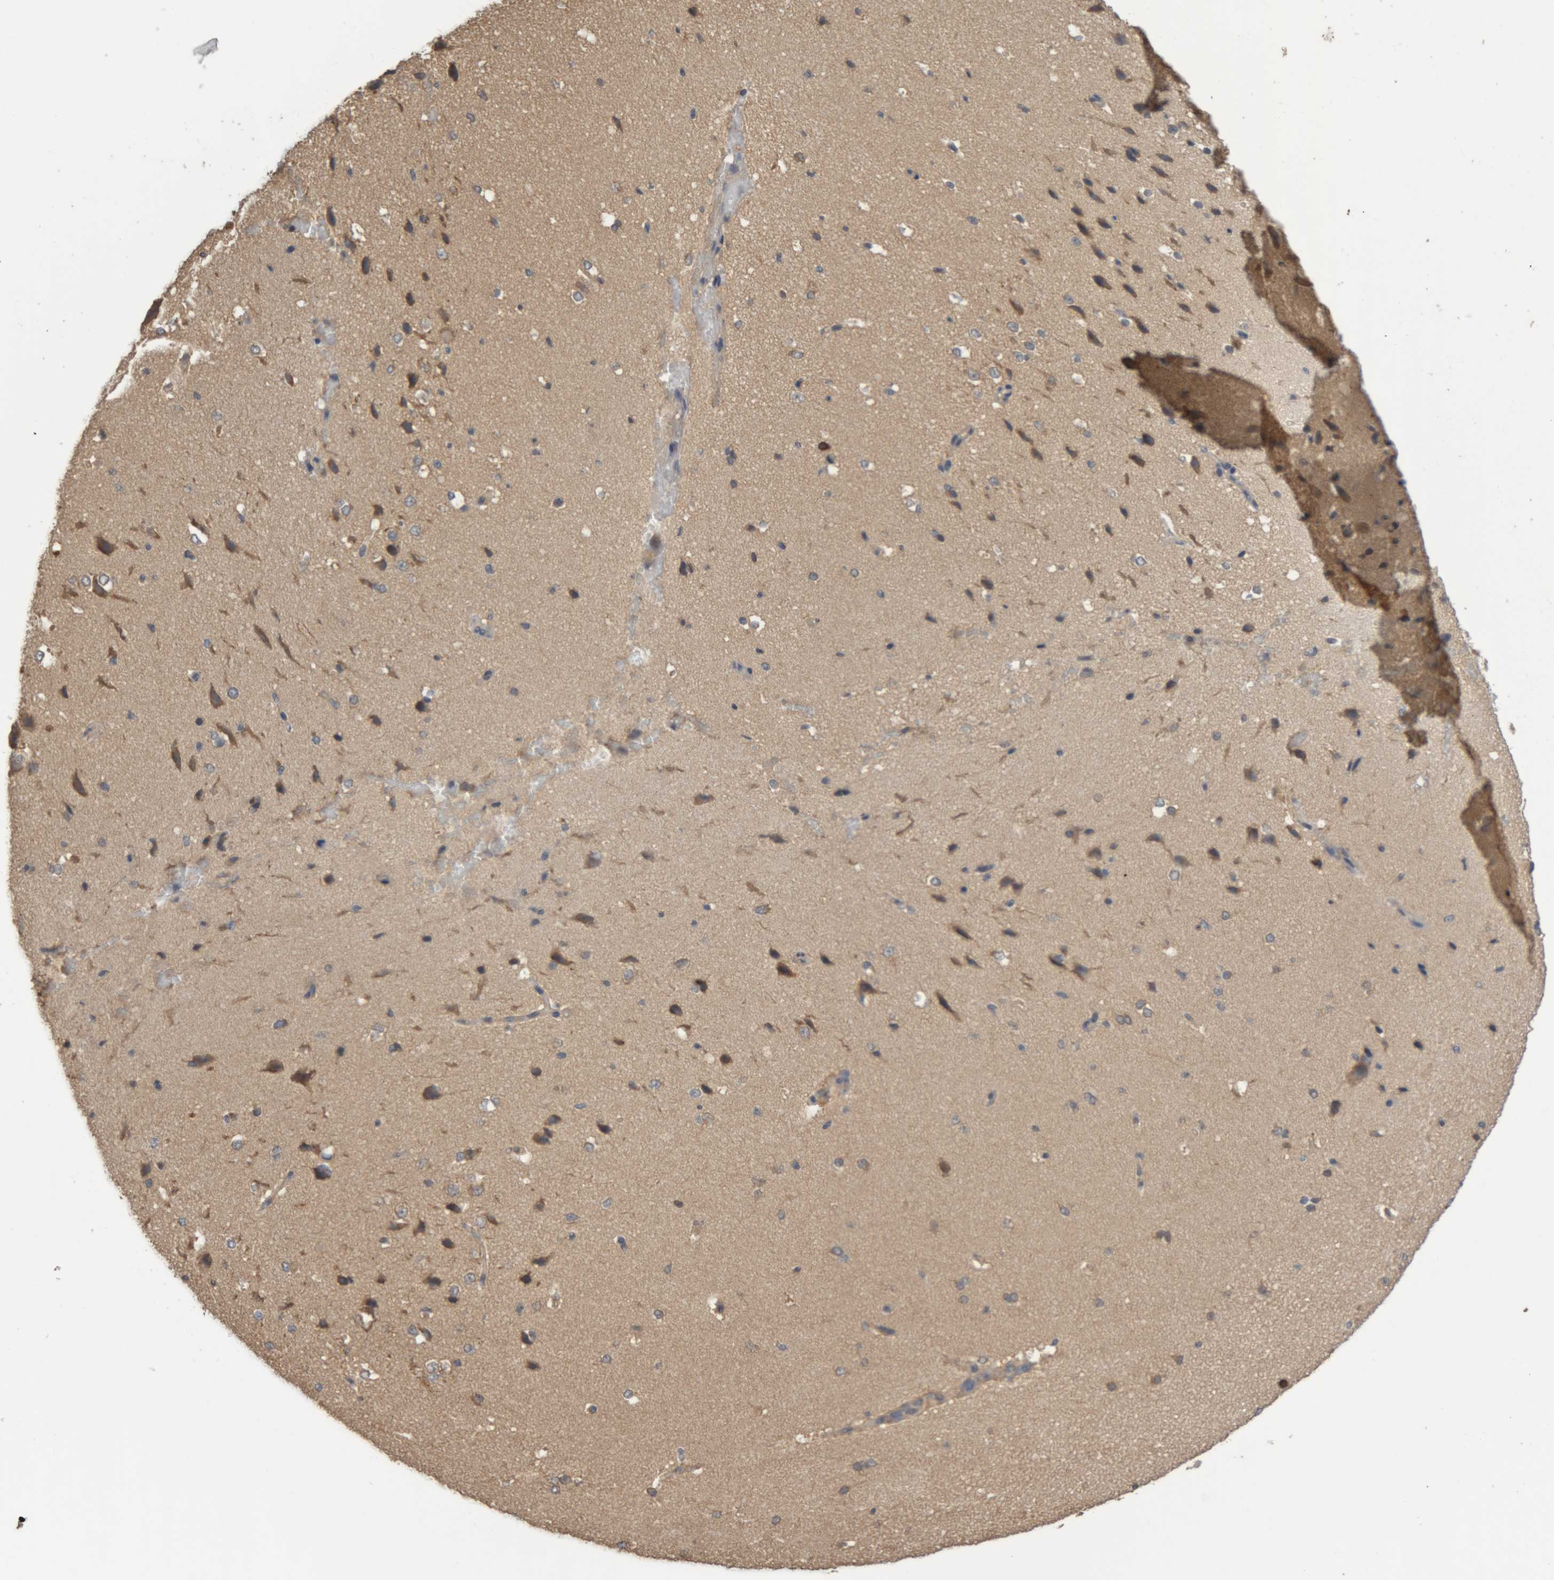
{"staining": {"intensity": "weak", "quantity": ">75%", "location": "cytoplasmic/membranous"}, "tissue": "cerebral cortex", "cell_type": "Endothelial cells", "image_type": "normal", "snomed": [{"axis": "morphology", "description": "Normal tissue, NOS"}, {"axis": "morphology", "description": "Developmental malformation"}, {"axis": "topography", "description": "Cerebral cortex"}], "caption": "This micrograph exhibits immunohistochemistry staining of normal cerebral cortex, with low weak cytoplasmic/membranous staining in about >75% of endothelial cells.", "gene": "TMED7", "patient": {"sex": "female", "age": 30}}